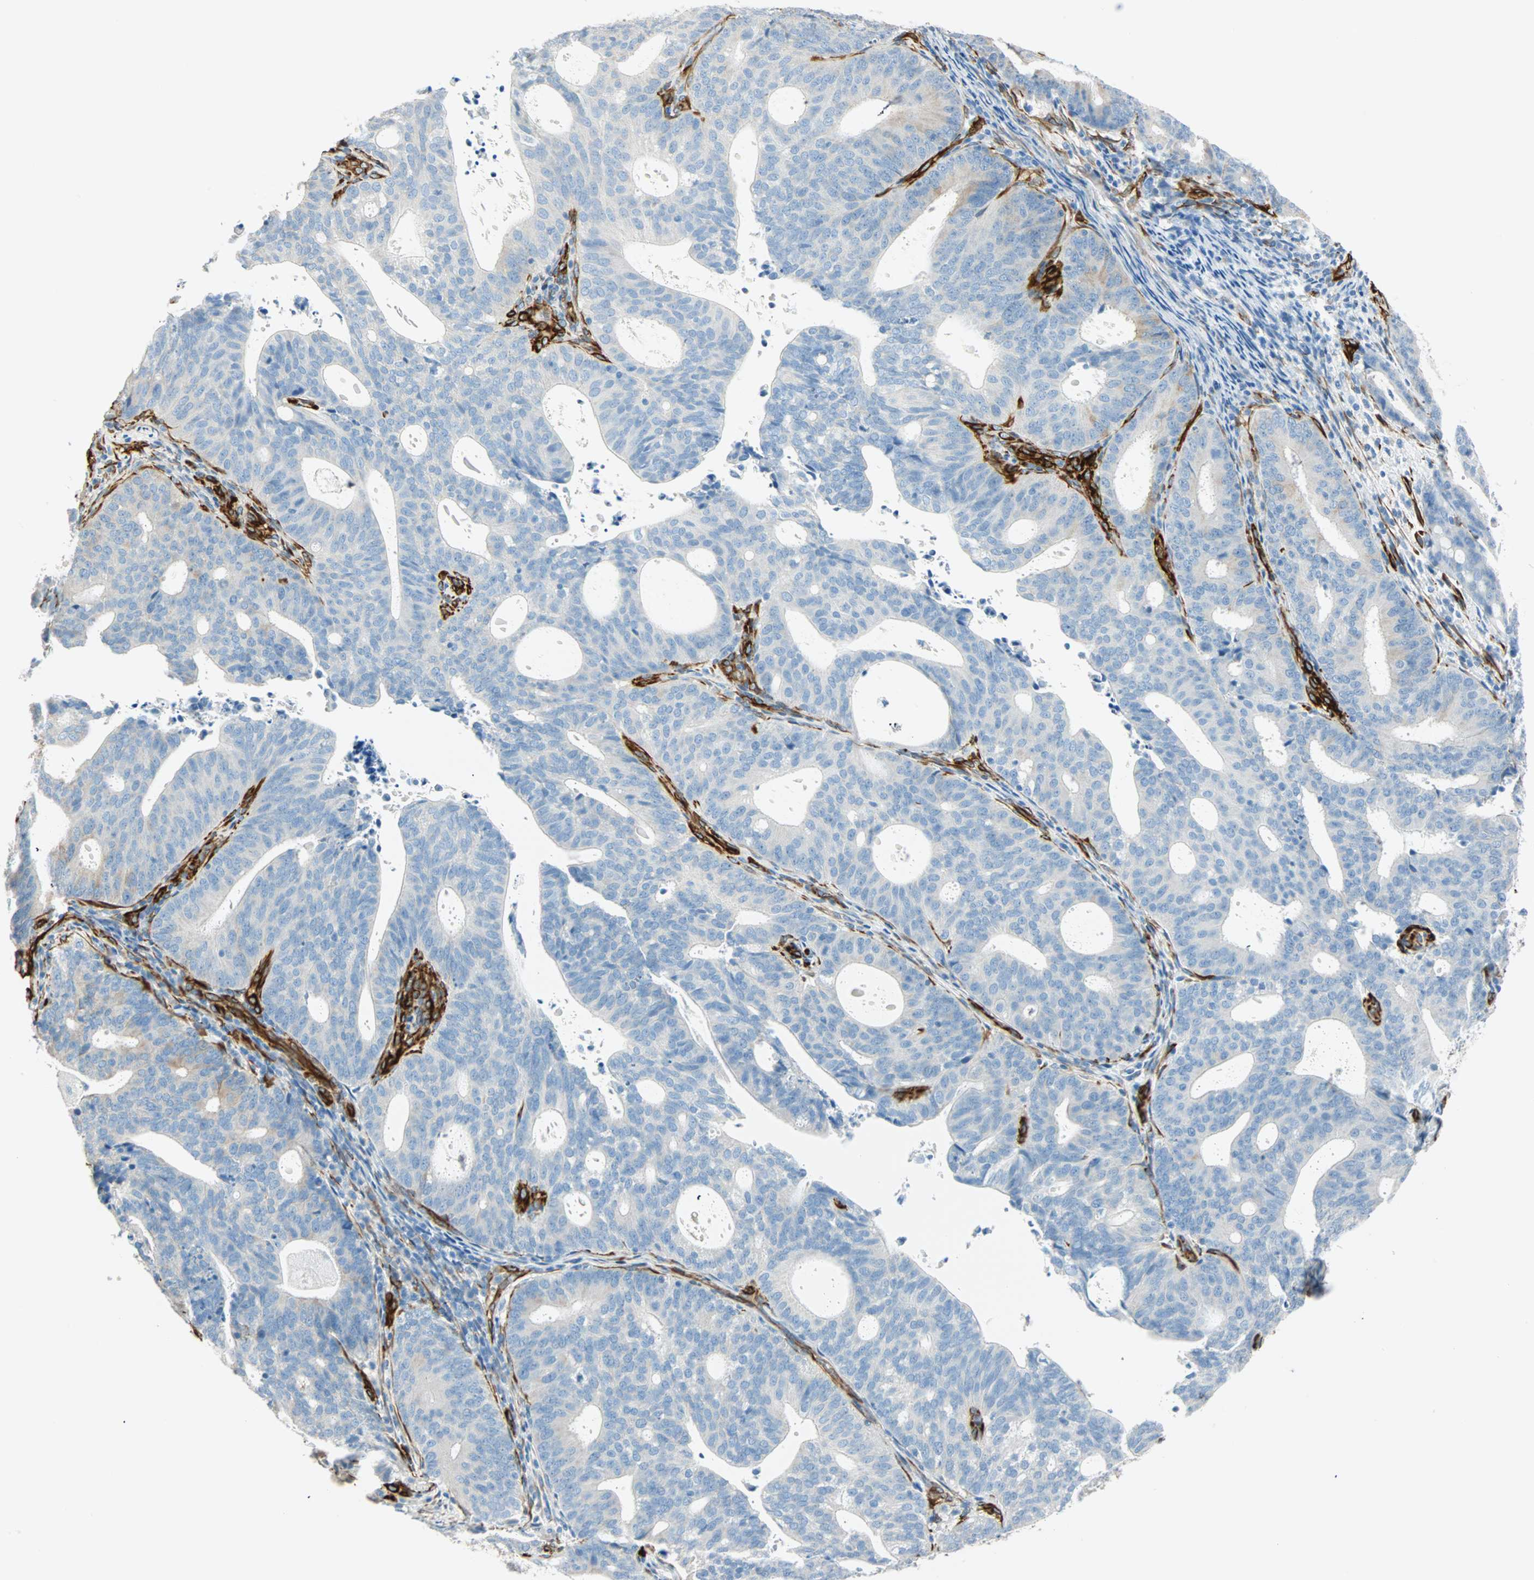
{"staining": {"intensity": "negative", "quantity": "none", "location": "none"}, "tissue": "endometrial cancer", "cell_type": "Tumor cells", "image_type": "cancer", "snomed": [{"axis": "morphology", "description": "Adenocarcinoma, NOS"}, {"axis": "topography", "description": "Uterus"}], "caption": "High magnification brightfield microscopy of adenocarcinoma (endometrial) stained with DAB (brown) and counterstained with hematoxylin (blue): tumor cells show no significant staining.", "gene": "NES", "patient": {"sex": "female", "age": 83}}